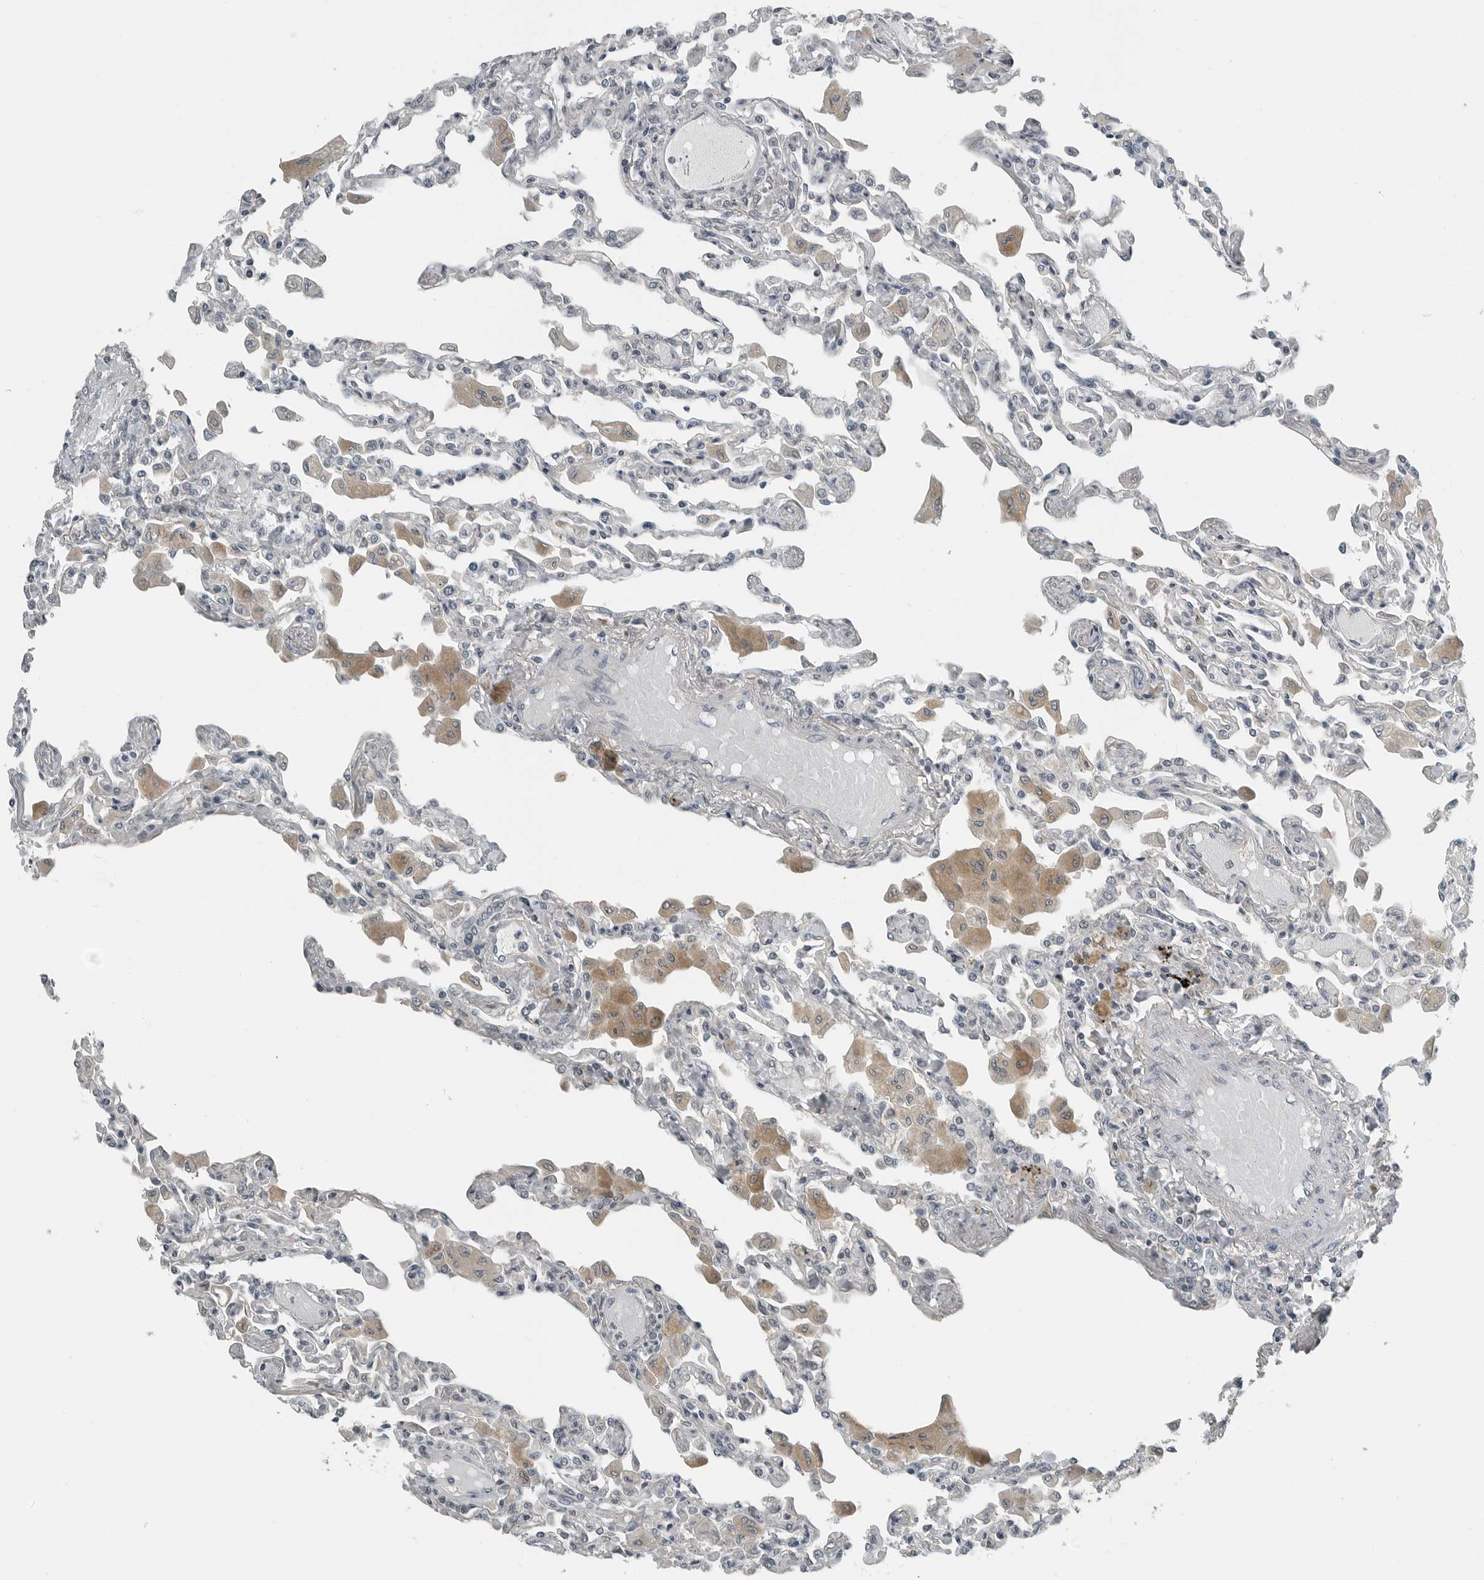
{"staining": {"intensity": "negative", "quantity": "none", "location": "none"}, "tissue": "lung", "cell_type": "Alveolar cells", "image_type": "normal", "snomed": [{"axis": "morphology", "description": "Normal tissue, NOS"}, {"axis": "topography", "description": "Bronchus"}, {"axis": "topography", "description": "Lung"}], "caption": "Alveolar cells are negative for brown protein staining in normal lung. The staining is performed using DAB (3,3'-diaminobenzidine) brown chromogen with nuclei counter-stained in using hematoxylin.", "gene": "ENSG00000286112", "patient": {"sex": "female", "age": 49}}